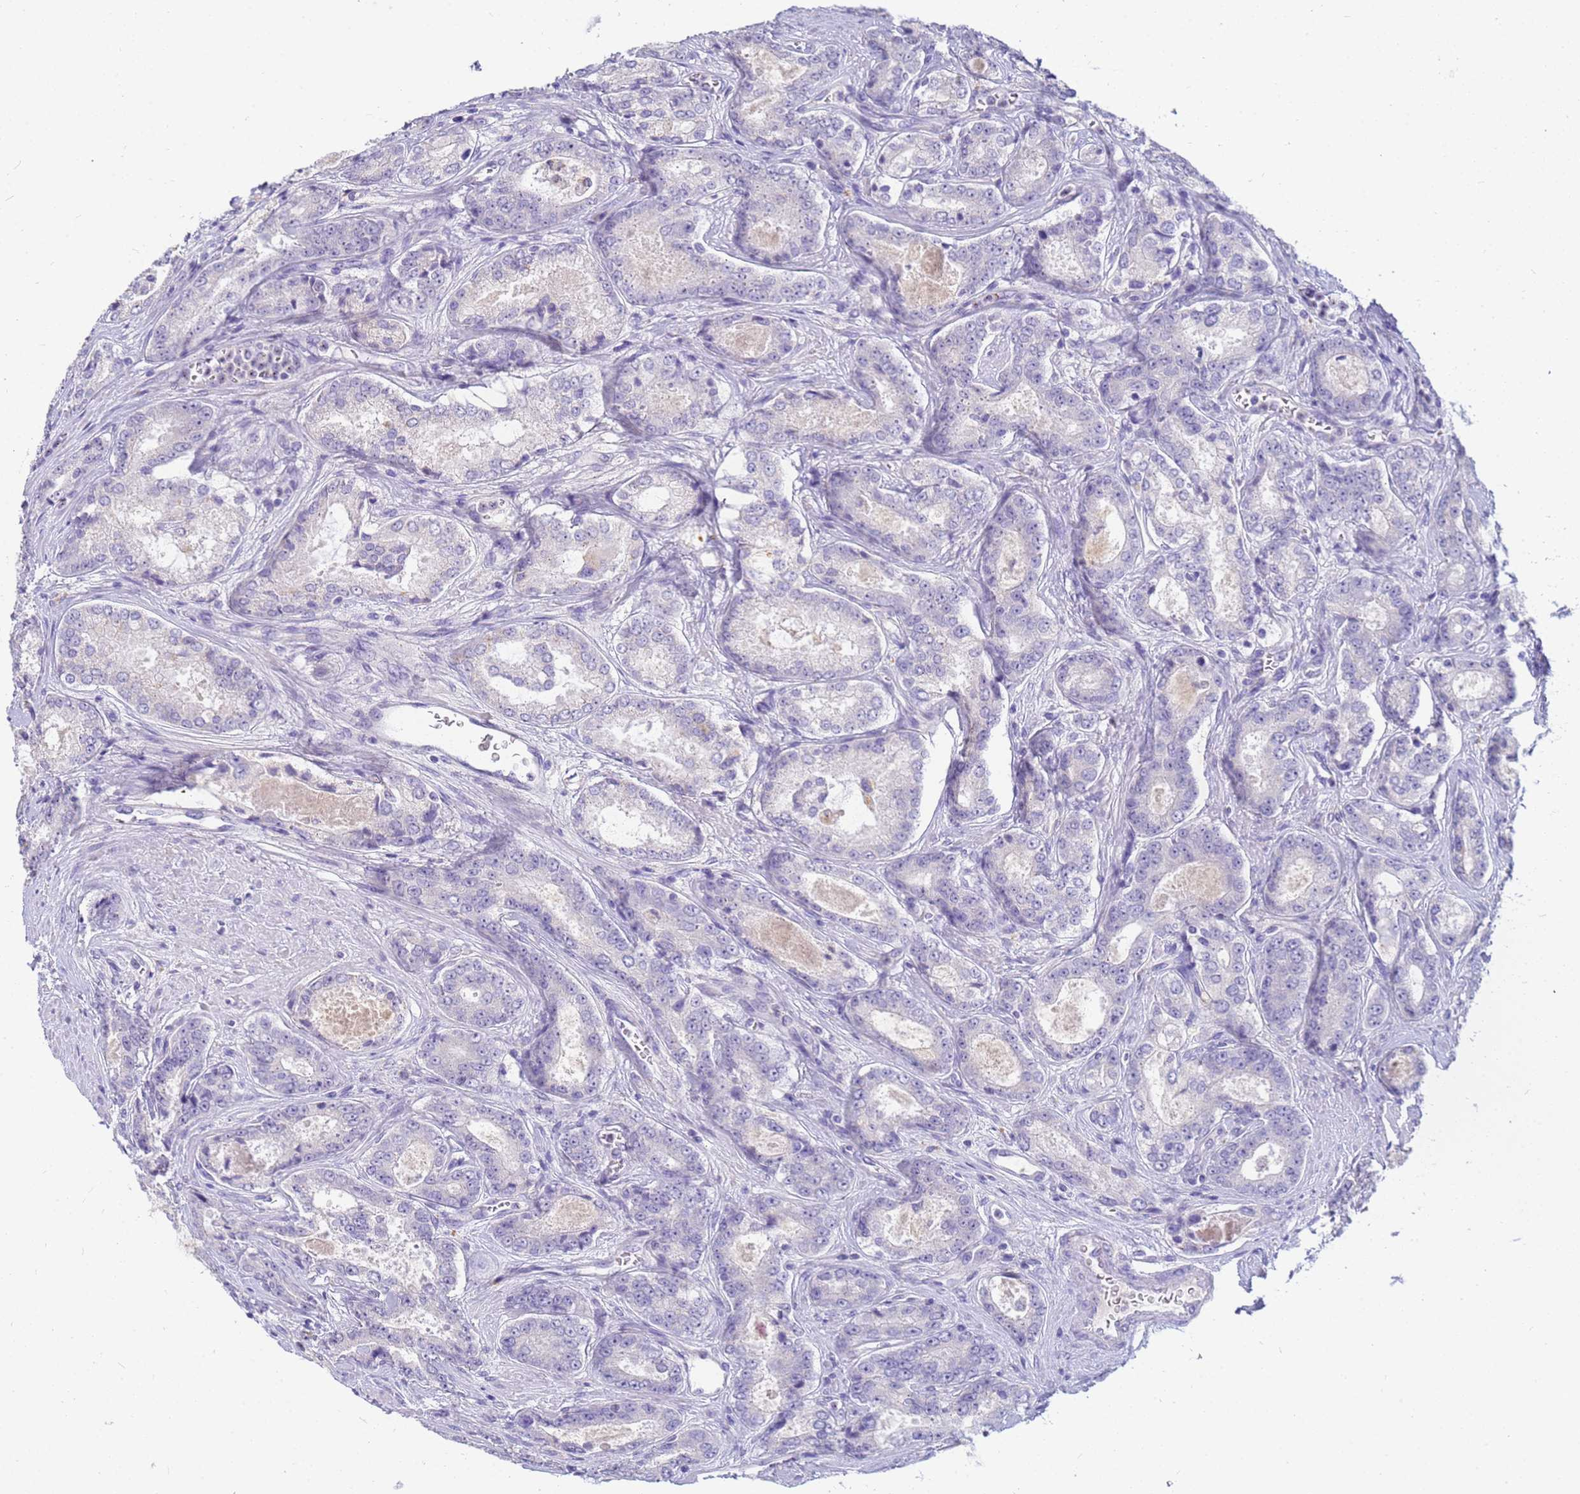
{"staining": {"intensity": "negative", "quantity": "none", "location": "none"}, "tissue": "prostate cancer", "cell_type": "Tumor cells", "image_type": "cancer", "snomed": [{"axis": "morphology", "description": "Adenocarcinoma, Low grade"}, {"axis": "topography", "description": "Prostate"}], "caption": "Image shows no protein positivity in tumor cells of prostate cancer (adenocarcinoma (low-grade)) tissue.", "gene": "B3GNT8", "patient": {"sex": "male", "age": 68}}